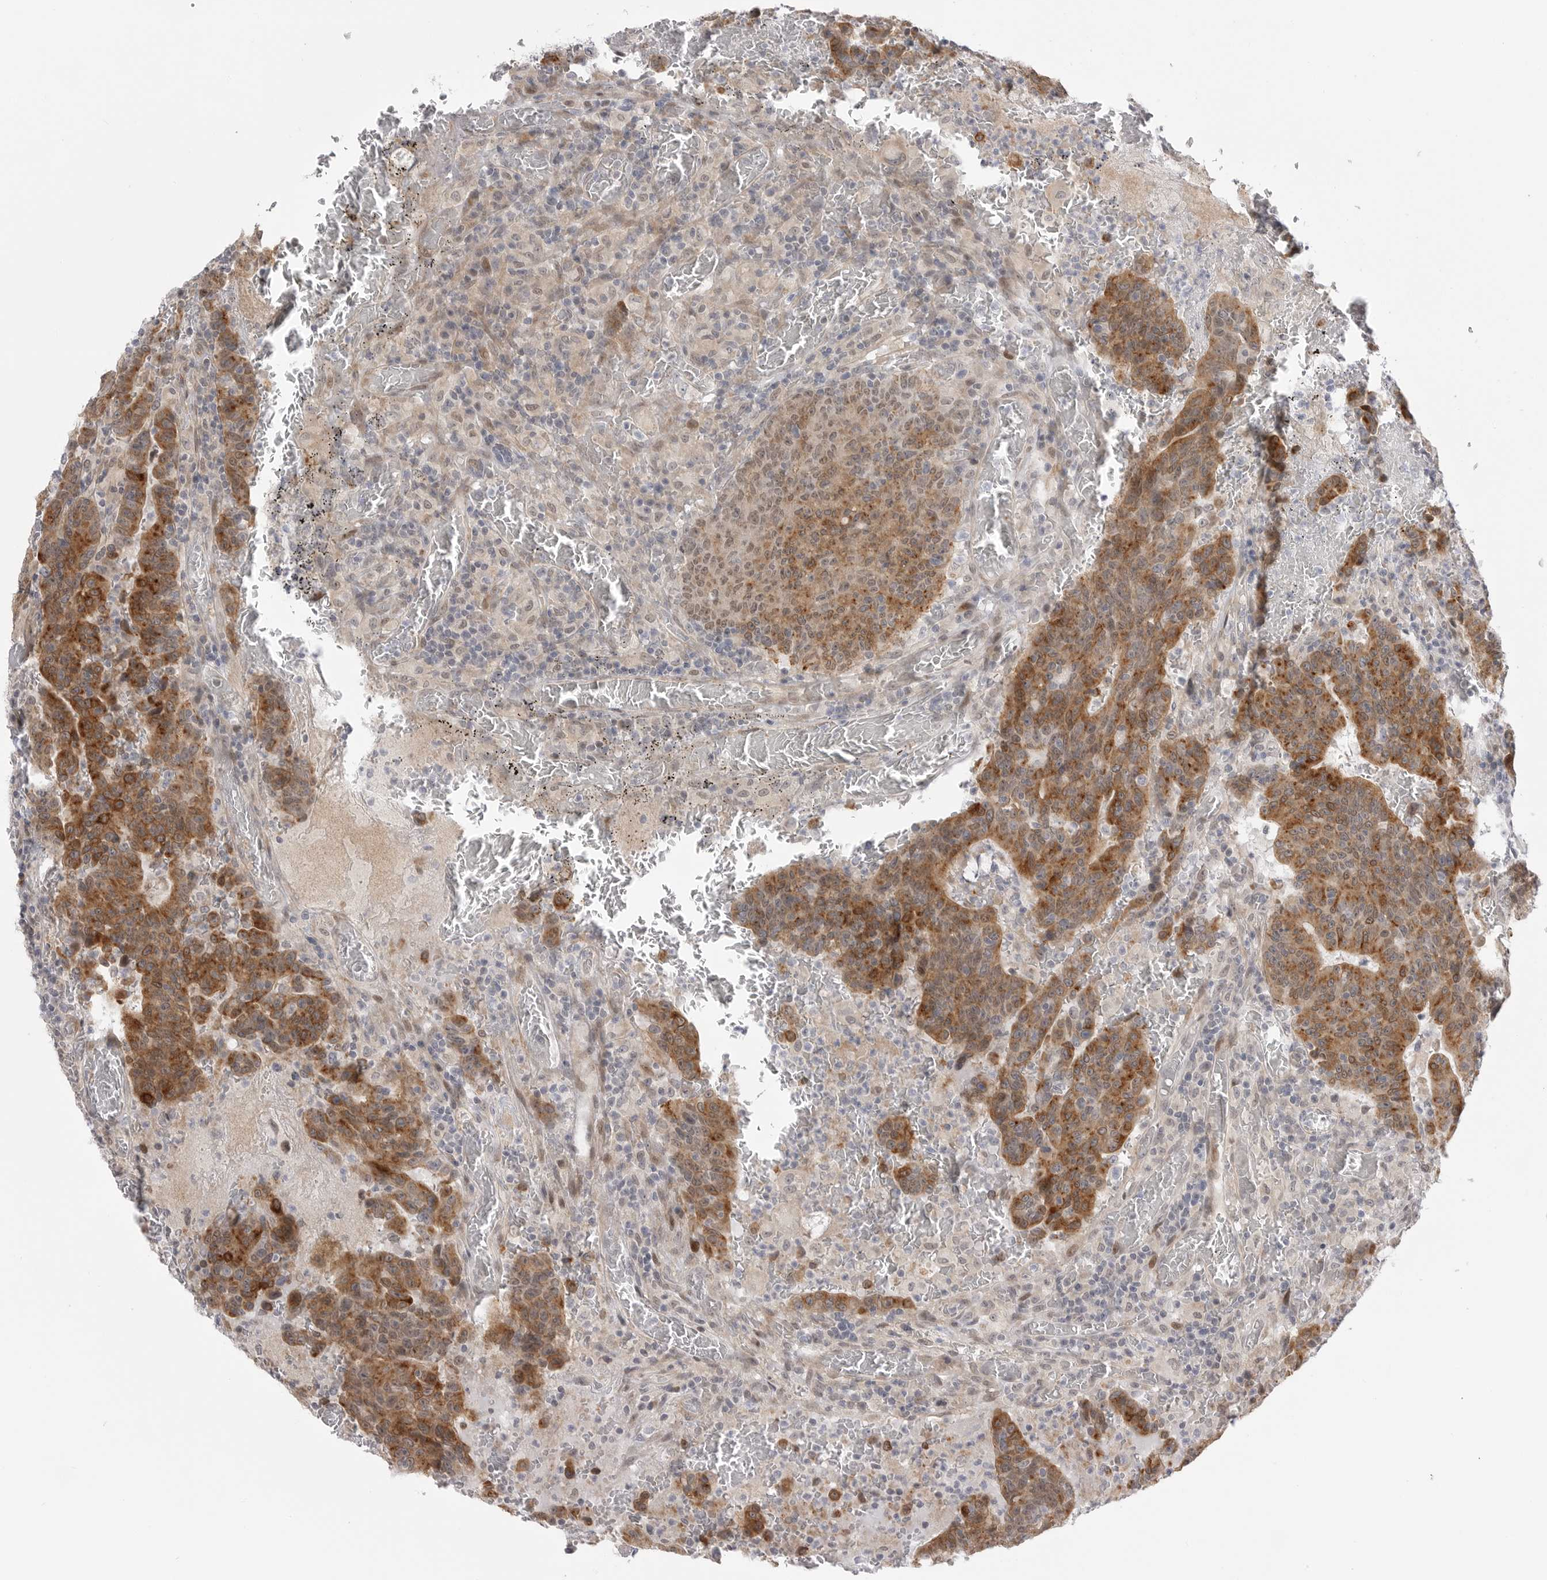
{"staining": {"intensity": "moderate", "quantity": ">75%", "location": "cytoplasmic/membranous,nuclear"}, "tissue": "colorectal cancer", "cell_type": "Tumor cells", "image_type": "cancer", "snomed": [{"axis": "morphology", "description": "Adenocarcinoma, NOS"}, {"axis": "topography", "description": "Colon"}], "caption": "The immunohistochemical stain highlights moderate cytoplasmic/membranous and nuclear positivity in tumor cells of adenocarcinoma (colorectal) tissue.", "gene": "GGT6", "patient": {"sex": "female", "age": 75}}